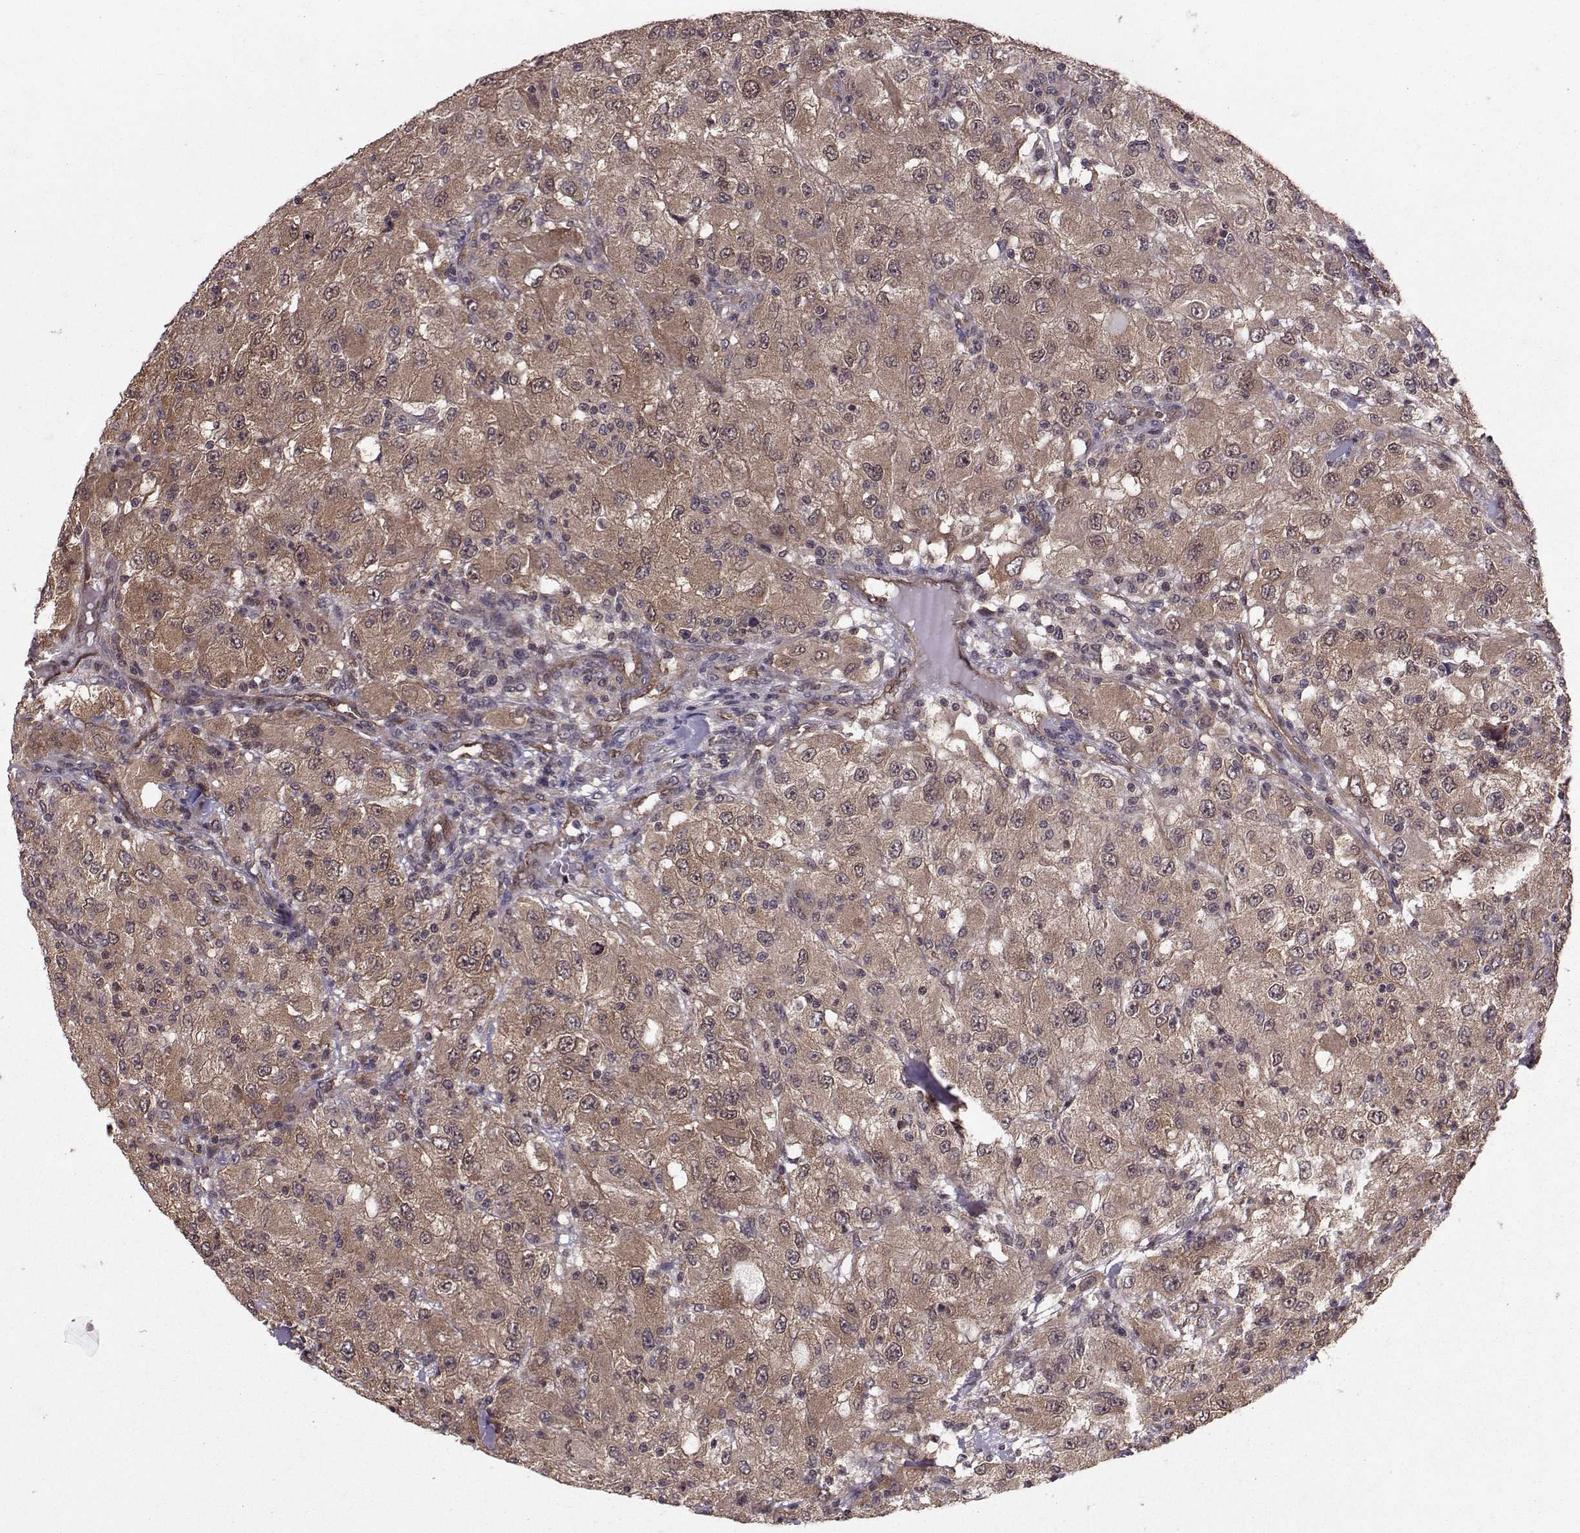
{"staining": {"intensity": "weak", "quantity": ">75%", "location": "cytoplasmic/membranous"}, "tissue": "renal cancer", "cell_type": "Tumor cells", "image_type": "cancer", "snomed": [{"axis": "morphology", "description": "Adenocarcinoma, NOS"}, {"axis": "topography", "description": "Kidney"}], "caption": "Immunohistochemical staining of human adenocarcinoma (renal) shows low levels of weak cytoplasmic/membranous protein staining in approximately >75% of tumor cells.", "gene": "PPP2R2A", "patient": {"sex": "female", "age": 67}}